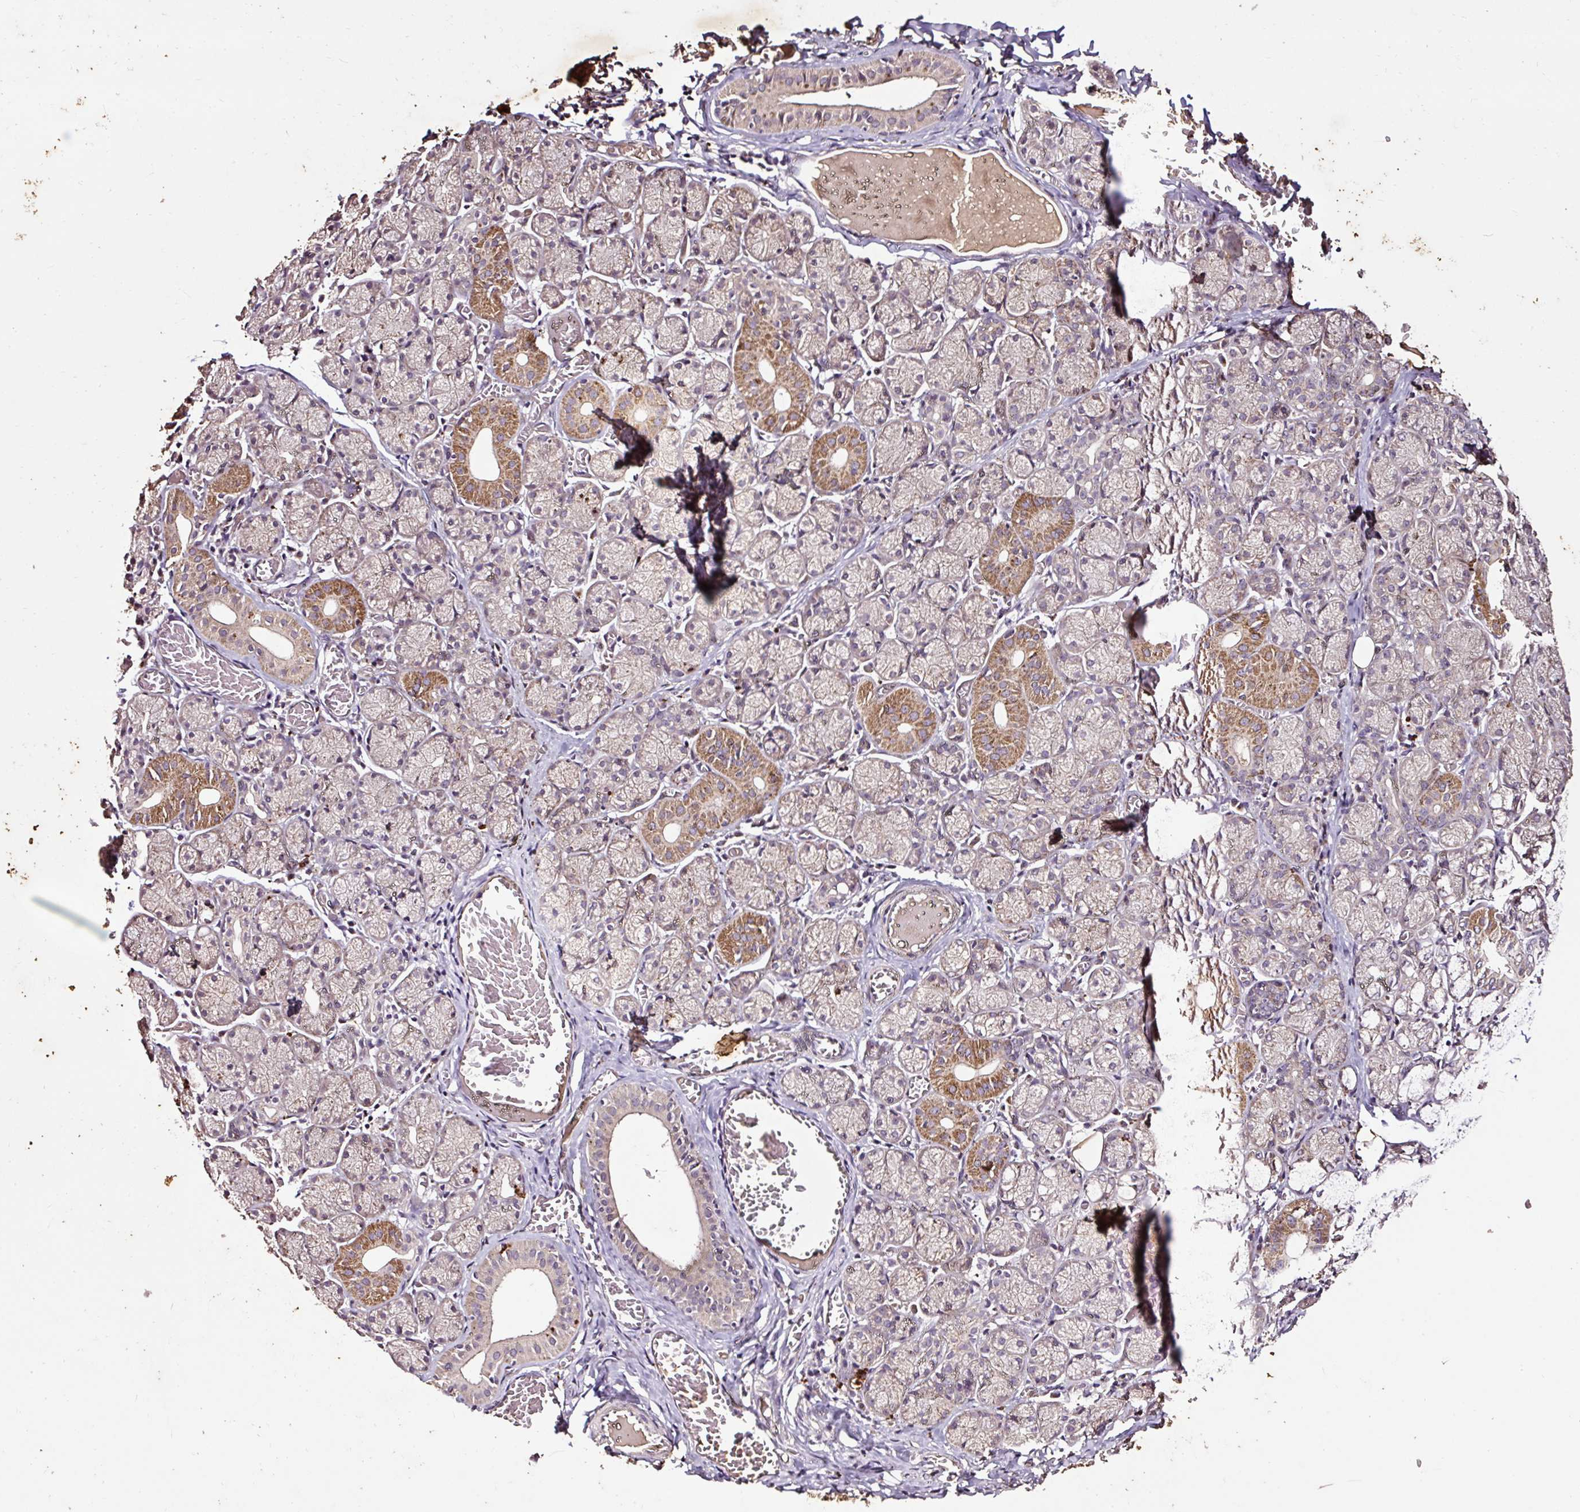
{"staining": {"intensity": "moderate", "quantity": "<25%", "location": "cytoplasmic/membranous"}, "tissue": "salivary gland", "cell_type": "Glandular cells", "image_type": "normal", "snomed": [{"axis": "morphology", "description": "Normal tissue, NOS"}, {"axis": "topography", "description": "Salivary gland"}], "caption": "DAB immunohistochemical staining of normal human salivary gland demonstrates moderate cytoplasmic/membranous protein positivity in approximately <25% of glandular cells. The protein is stained brown, and the nuclei are stained in blue (DAB (3,3'-diaminobenzidine) IHC with brightfield microscopy, high magnification).", "gene": "LRTM2", "patient": {"sex": "female", "age": 24}}